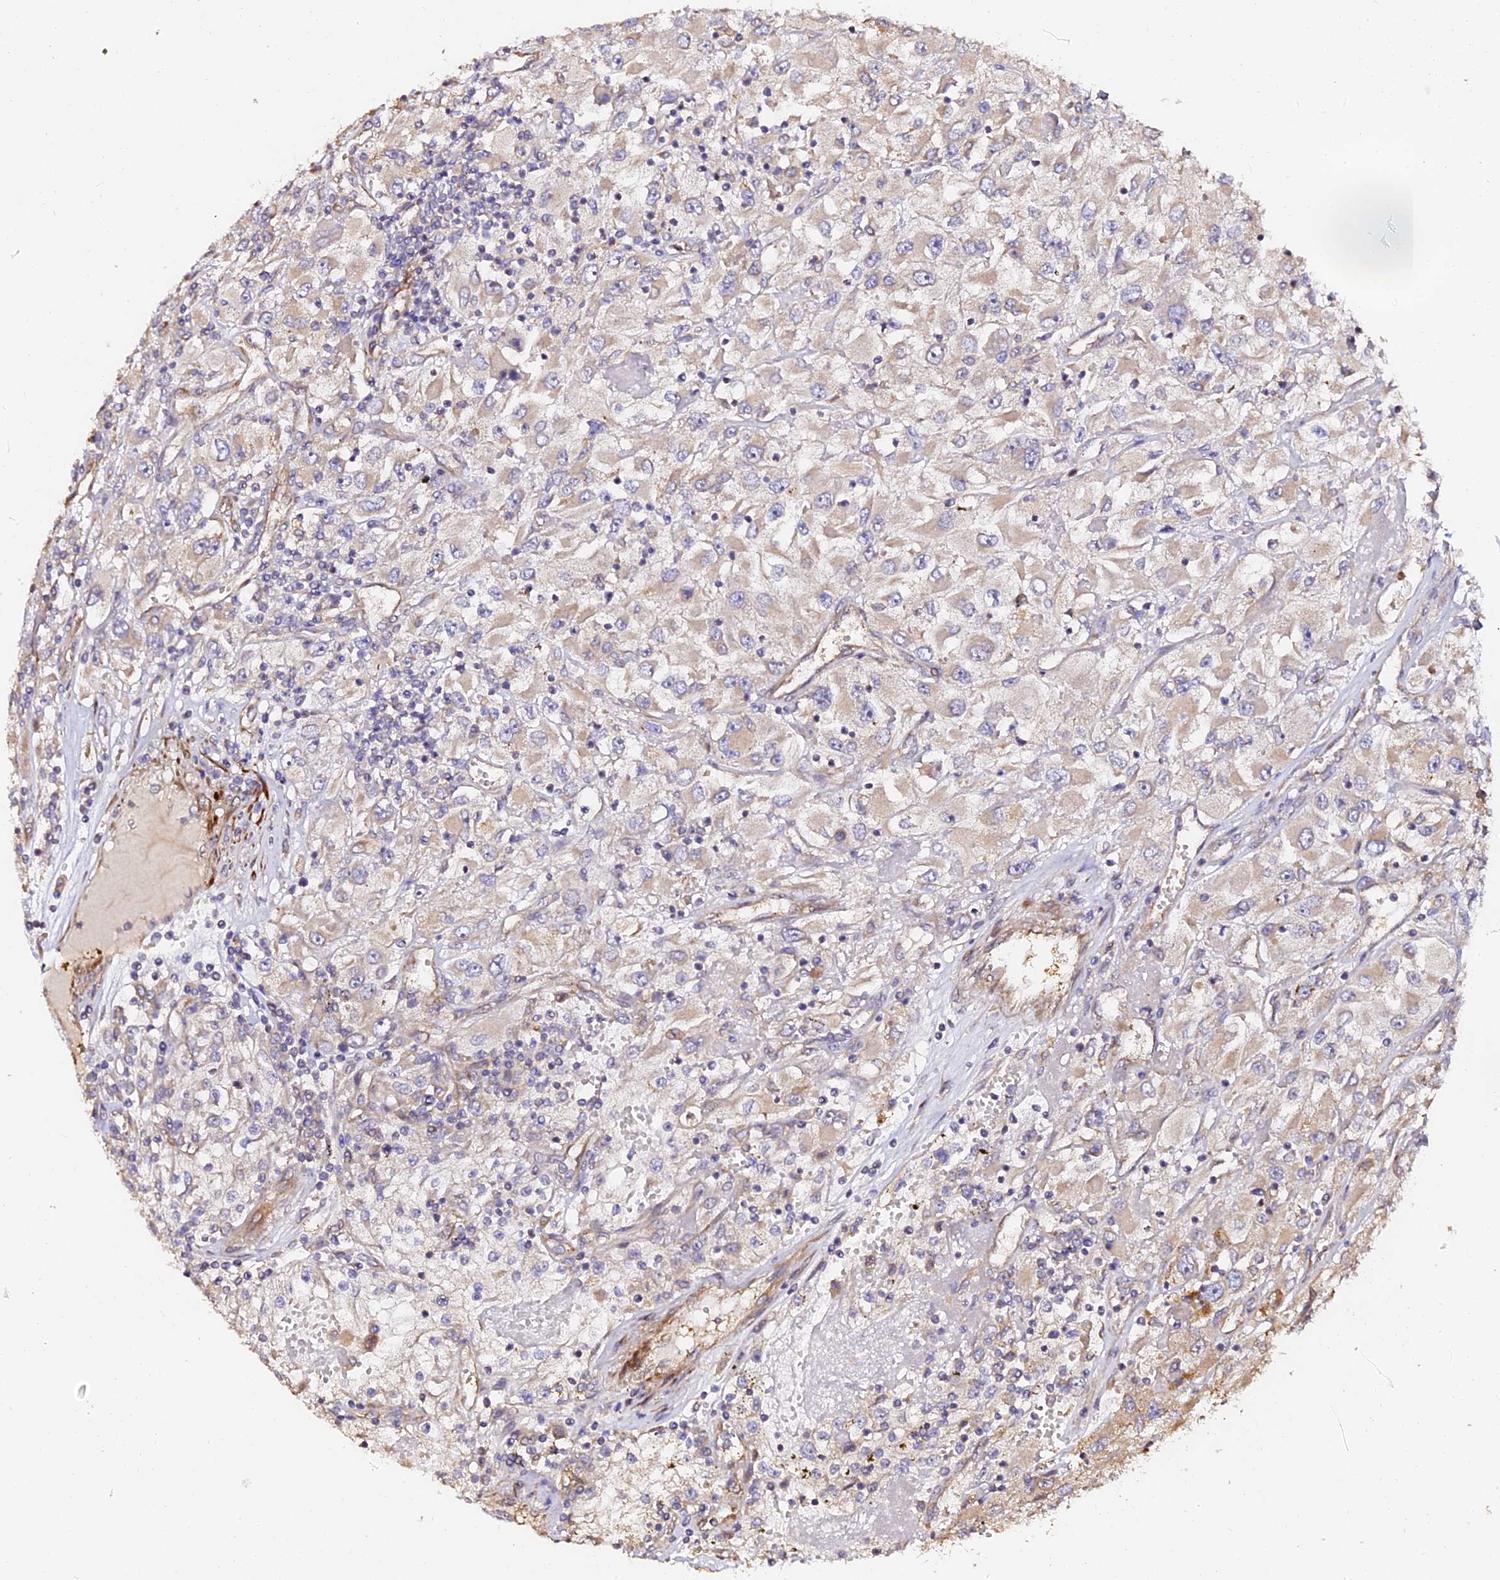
{"staining": {"intensity": "weak", "quantity": "25%-75%", "location": "cytoplasmic/membranous"}, "tissue": "renal cancer", "cell_type": "Tumor cells", "image_type": "cancer", "snomed": [{"axis": "morphology", "description": "Adenocarcinoma, NOS"}, {"axis": "topography", "description": "Kidney"}], "caption": "High-magnification brightfield microscopy of renal cancer (adenocarcinoma) stained with DAB (3,3'-diaminobenzidine) (brown) and counterstained with hematoxylin (blue). tumor cells exhibit weak cytoplasmic/membranous positivity is identified in about25%-75% of cells. Immunohistochemistry stains the protein in brown and the nuclei are stained blue.", "gene": "TDO2", "patient": {"sex": "female", "age": 52}}